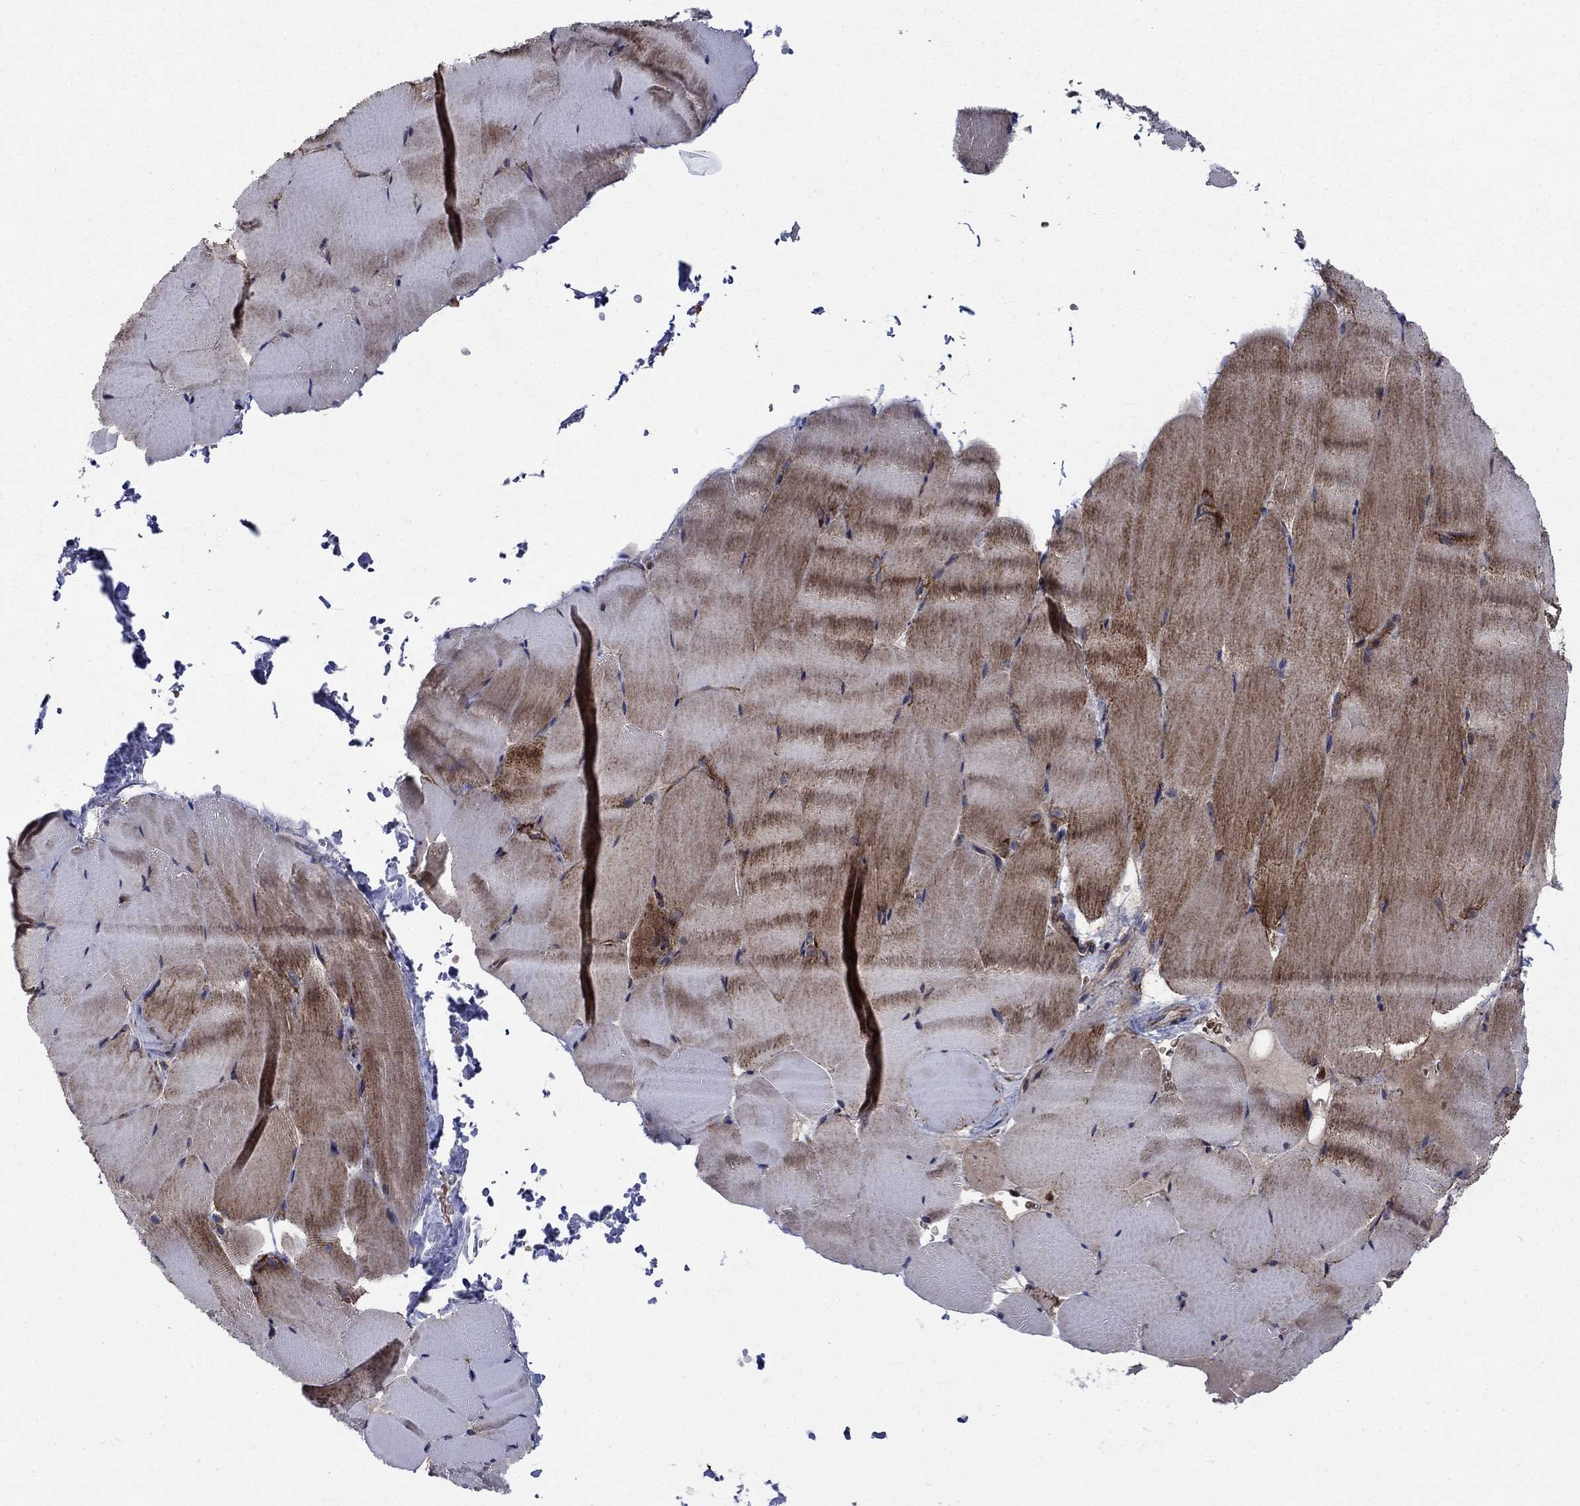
{"staining": {"intensity": "moderate", "quantity": "25%-75%", "location": "cytoplasmic/membranous"}, "tissue": "skeletal muscle", "cell_type": "Myocytes", "image_type": "normal", "snomed": [{"axis": "morphology", "description": "Normal tissue, NOS"}, {"axis": "topography", "description": "Skeletal muscle"}], "caption": "Protein expression analysis of benign human skeletal muscle reveals moderate cytoplasmic/membranous expression in about 25%-75% of myocytes.", "gene": "RNF19B", "patient": {"sex": "female", "age": 37}}